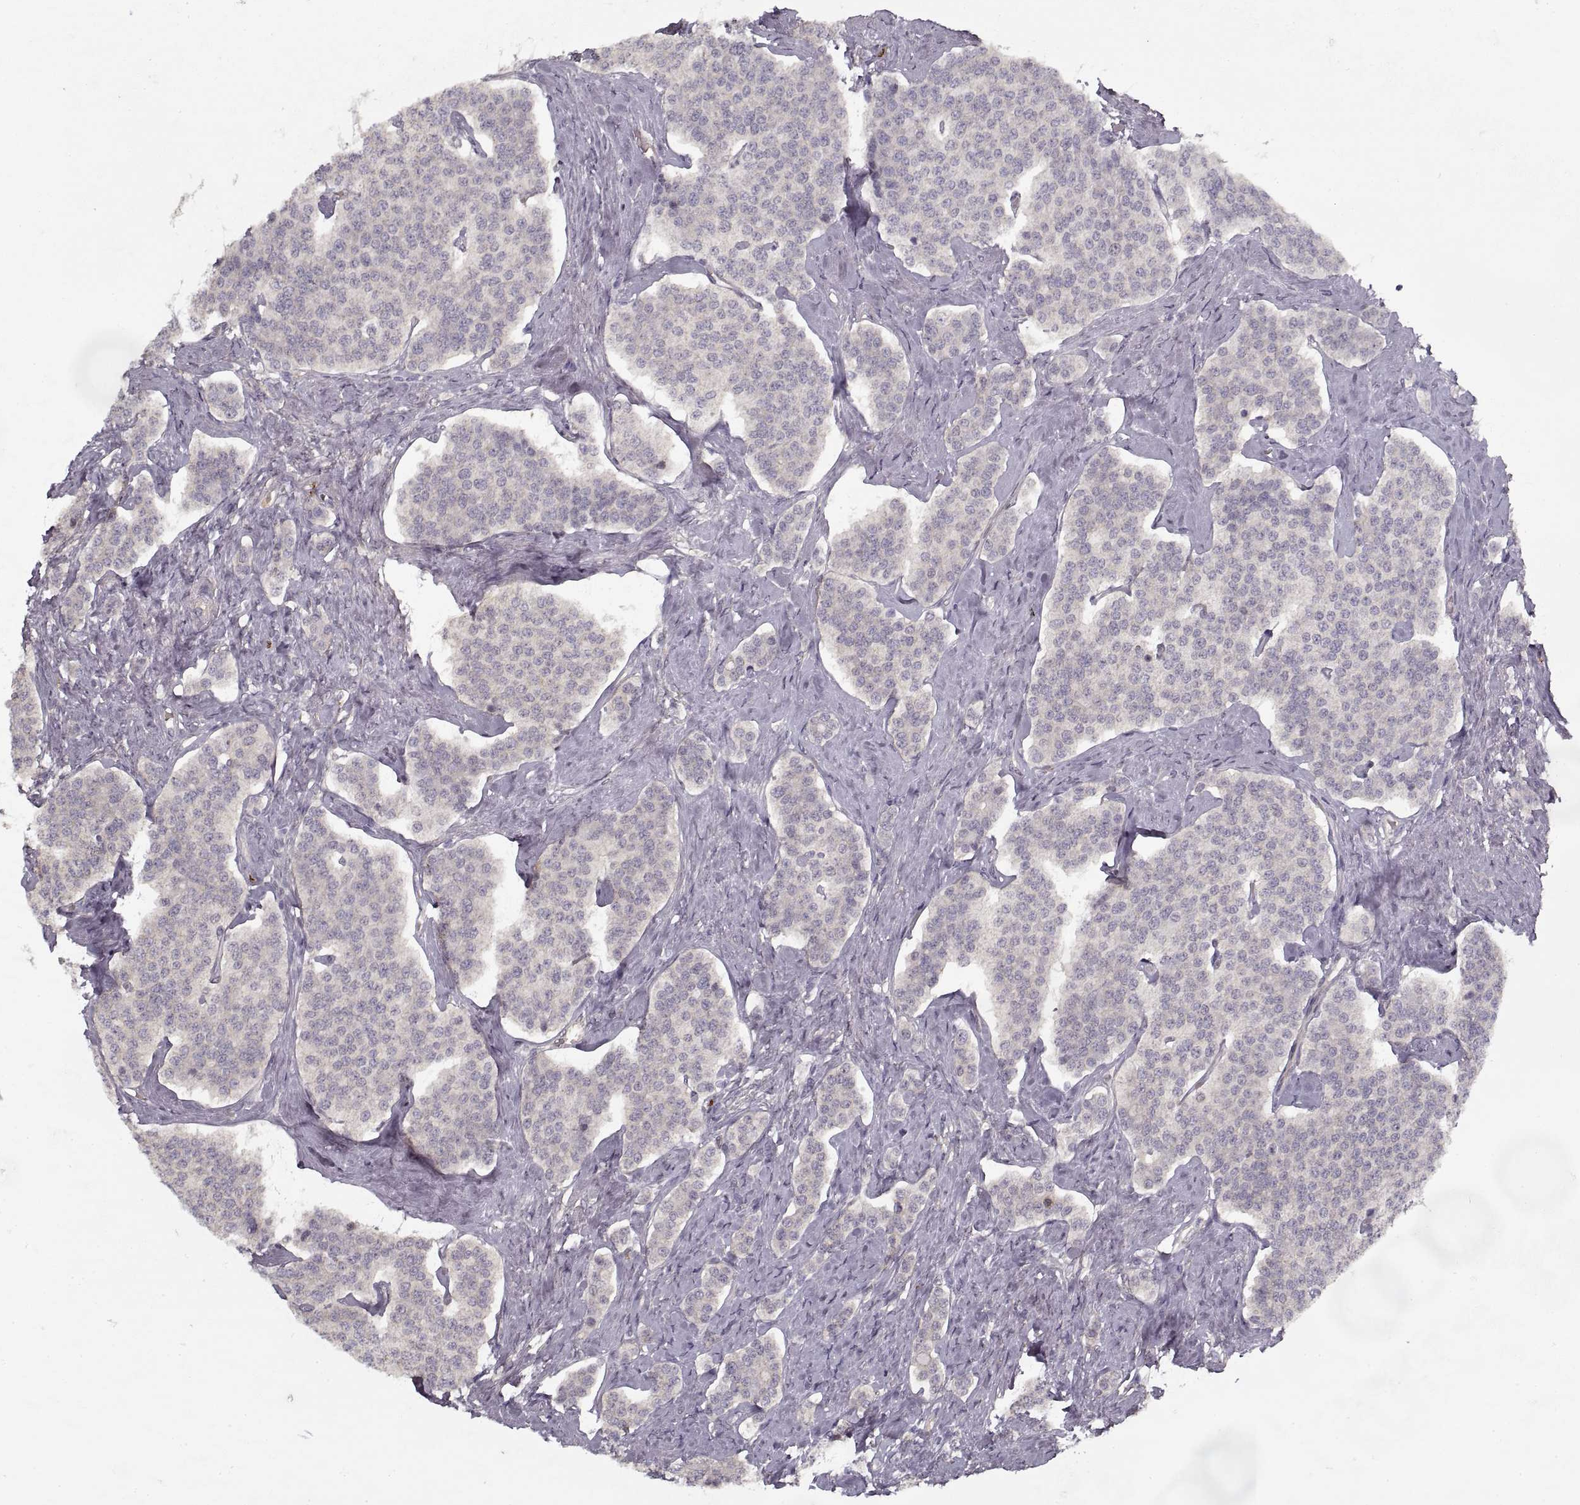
{"staining": {"intensity": "negative", "quantity": "none", "location": "none"}, "tissue": "carcinoid", "cell_type": "Tumor cells", "image_type": "cancer", "snomed": [{"axis": "morphology", "description": "Carcinoid, malignant, NOS"}, {"axis": "topography", "description": "Small intestine"}], "caption": "The immunohistochemistry micrograph has no significant positivity in tumor cells of malignant carcinoid tissue. (DAB immunohistochemistry visualized using brightfield microscopy, high magnification).", "gene": "LAMB2", "patient": {"sex": "female", "age": 58}}